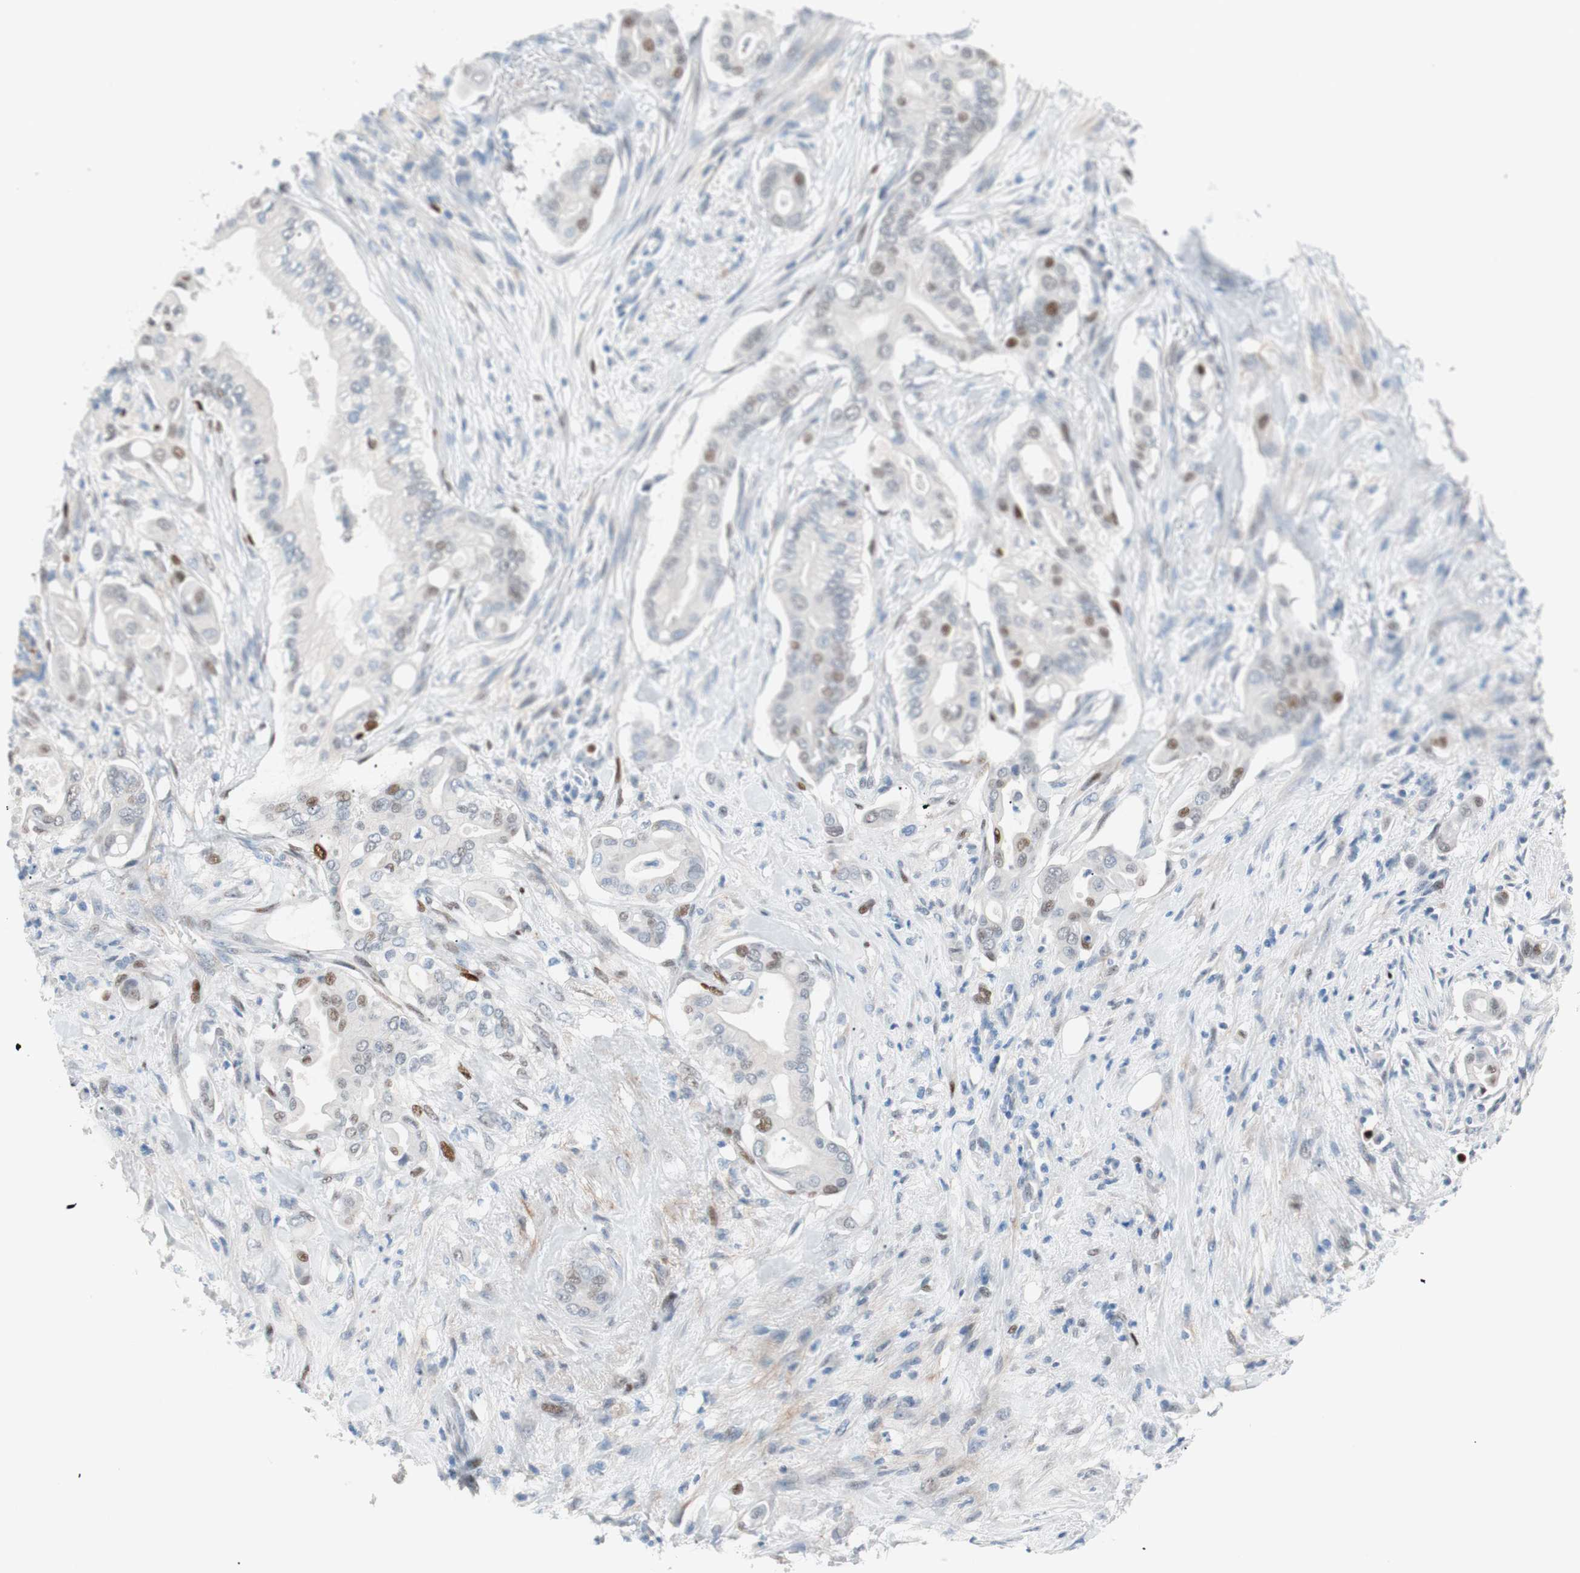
{"staining": {"intensity": "weak", "quantity": "25%-75%", "location": "nuclear"}, "tissue": "liver cancer", "cell_type": "Tumor cells", "image_type": "cancer", "snomed": [{"axis": "morphology", "description": "Cholangiocarcinoma"}, {"axis": "topography", "description": "Liver"}], "caption": "Cholangiocarcinoma (liver) tissue exhibits weak nuclear positivity in about 25%-75% of tumor cells, visualized by immunohistochemistry.", "gene": "FOSL1", "patient": {"sex": "female", "age": 68}}